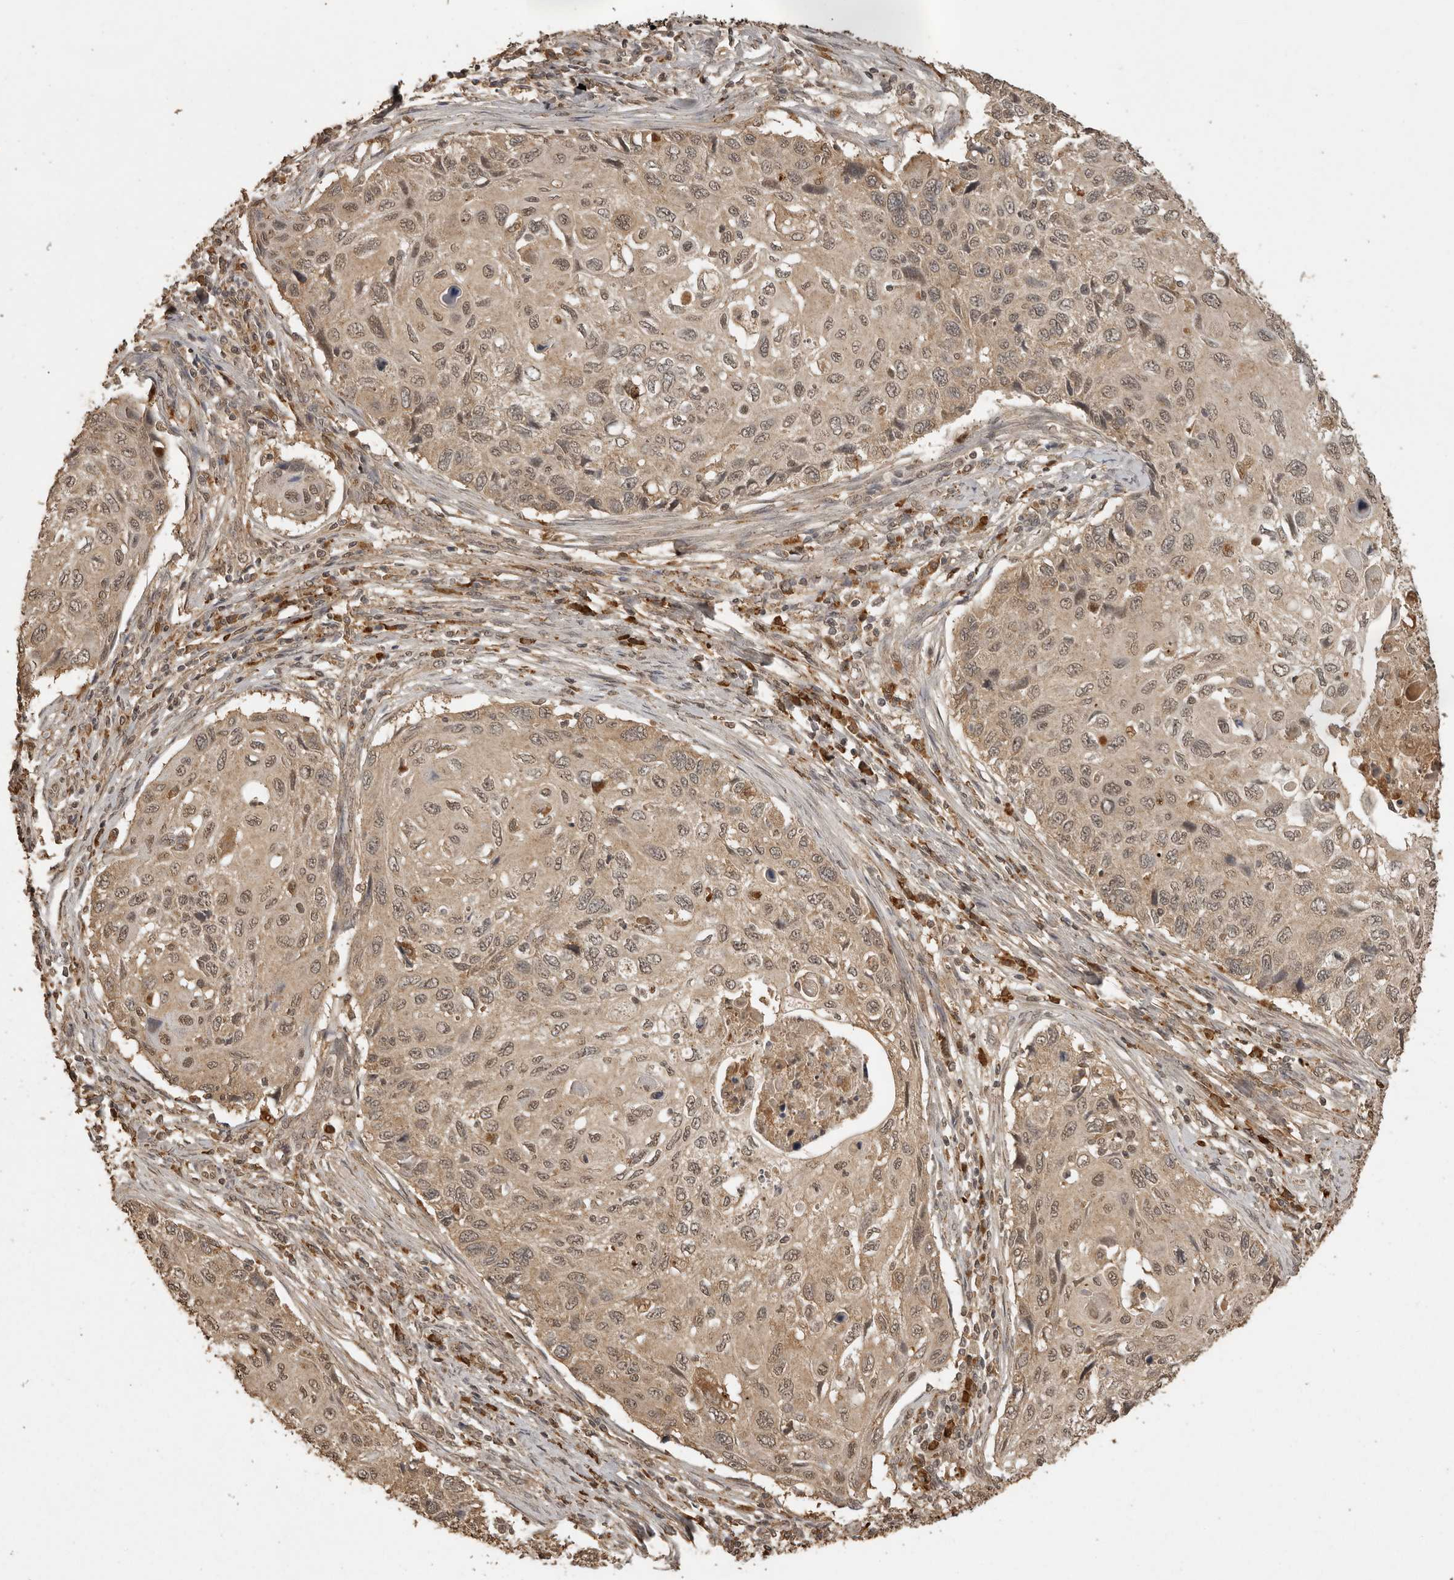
{"staining": {"intensity": "weak", "quantity": ">75%", "location": "cytoplasmic/membranous,nuclear"}, "tissue": "cervical cancer", "cell_type": "Tumor cells", "image_type": "cancer", "snomed": [{"axis": "morphology", "description": "Squamous cell carcinoma, NOS"}, {"axis": "topography", "description": "Cervix"}], "caption": "This is an image of immunohistochemistry (IHC) staining of squamous cell carcinoma (cervical), which shows weak staining in the cytoplasmic/membranous and nuclear of tumor cells.", "gene": "CTF1", "patient": {"sex": "female", "age": 70}}